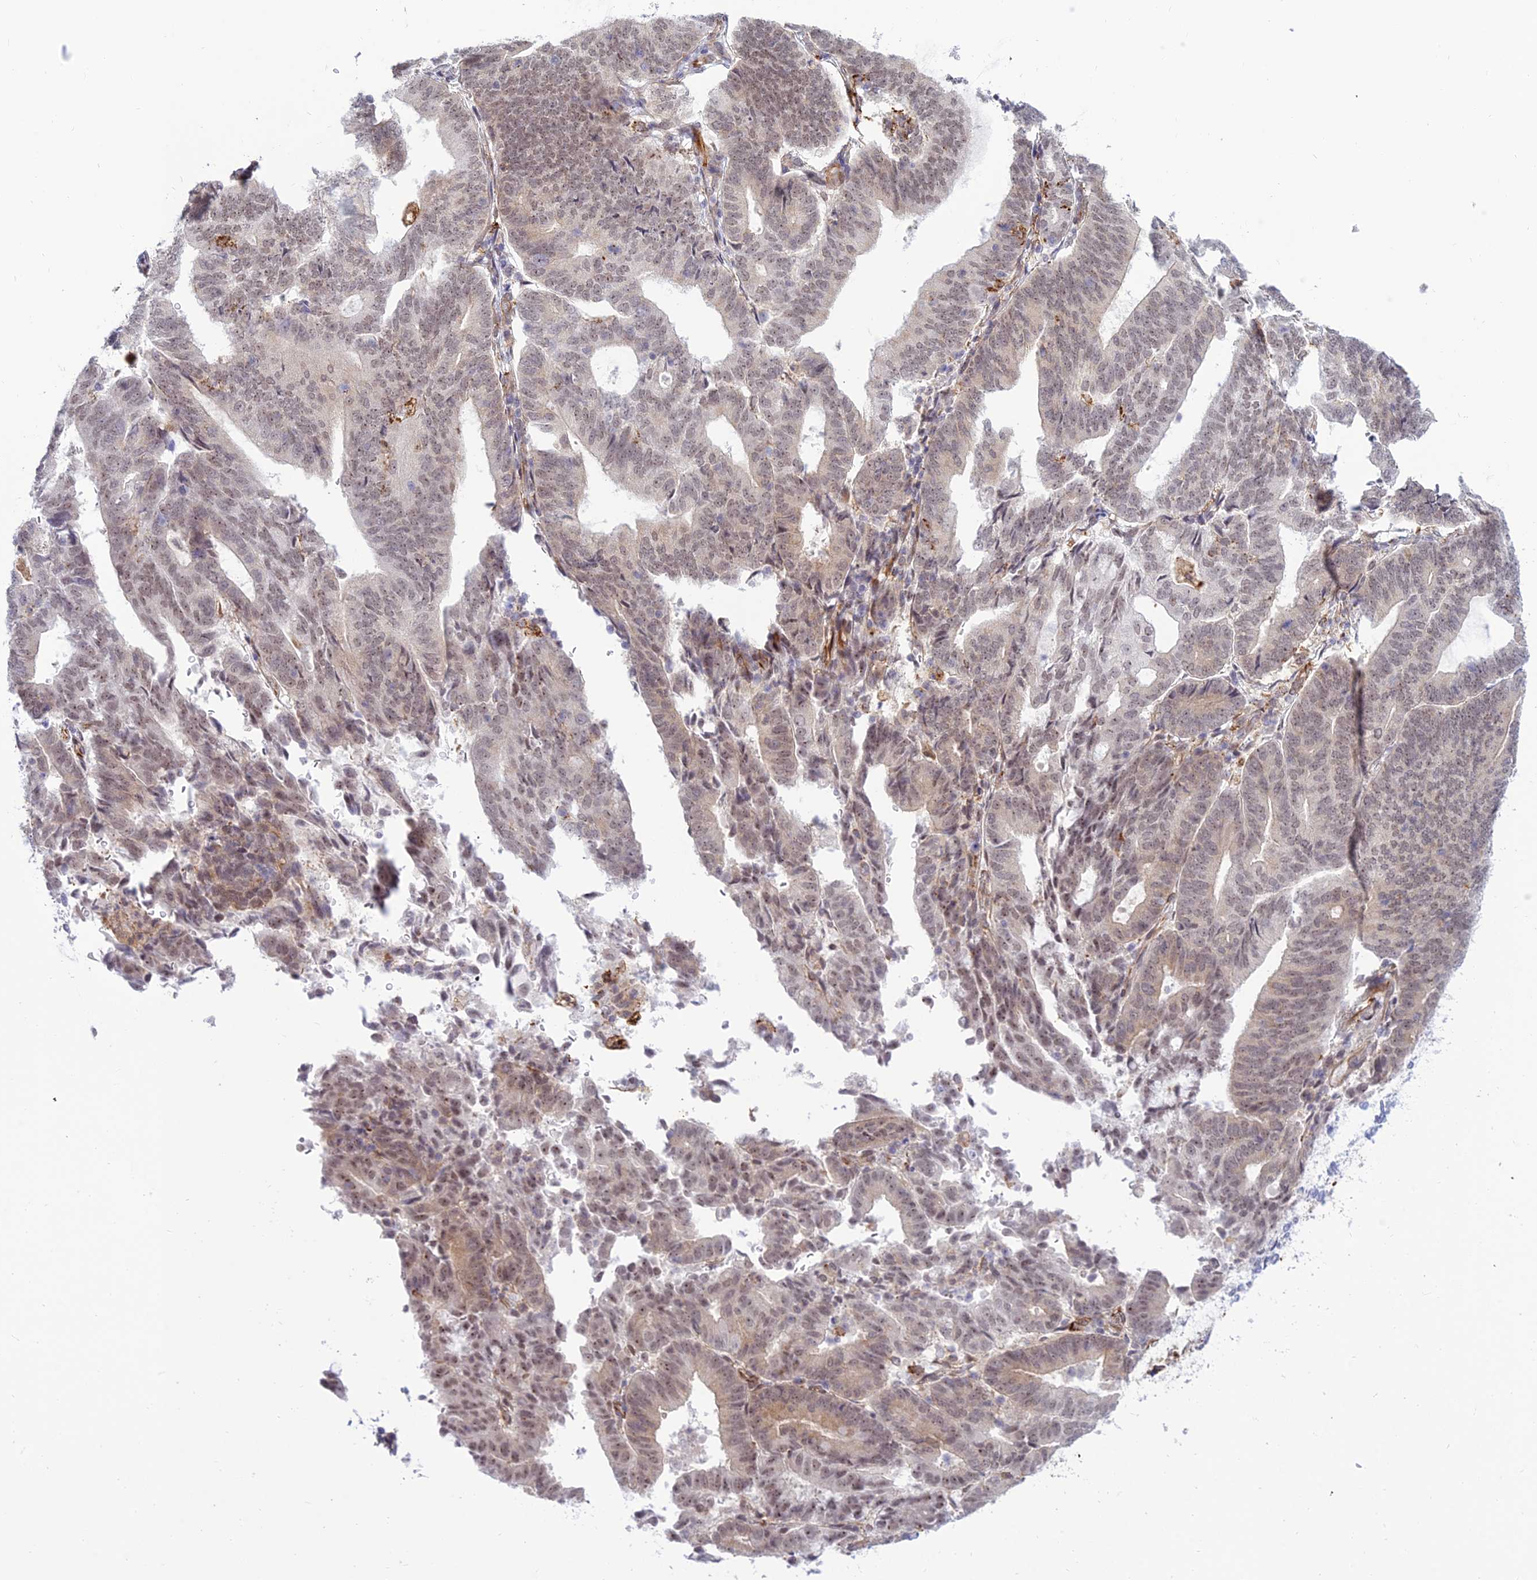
{"staining": {"intensity": "weak", "quantity": ">75%", "location": "cytoplasmic/membranous,nuclear"}, "tissue": "endometrial cancer", "cell_type": "Tumor cells", "image_type": "cancer", "snomed": [{"axis": "morphology", "description": "Adenocarcinoma, NOS"}, {"axis": "topography", "description": "Endometrium"}], "caption": "Protein expression analysis of human endometrial adenocarcinoma reveals weak cytoplasmic/membranous and nuclear staining in approximately >75% of tumor cells.", "gene": "SAPCD2", "patient": {"sex": "female", "age": 70}}